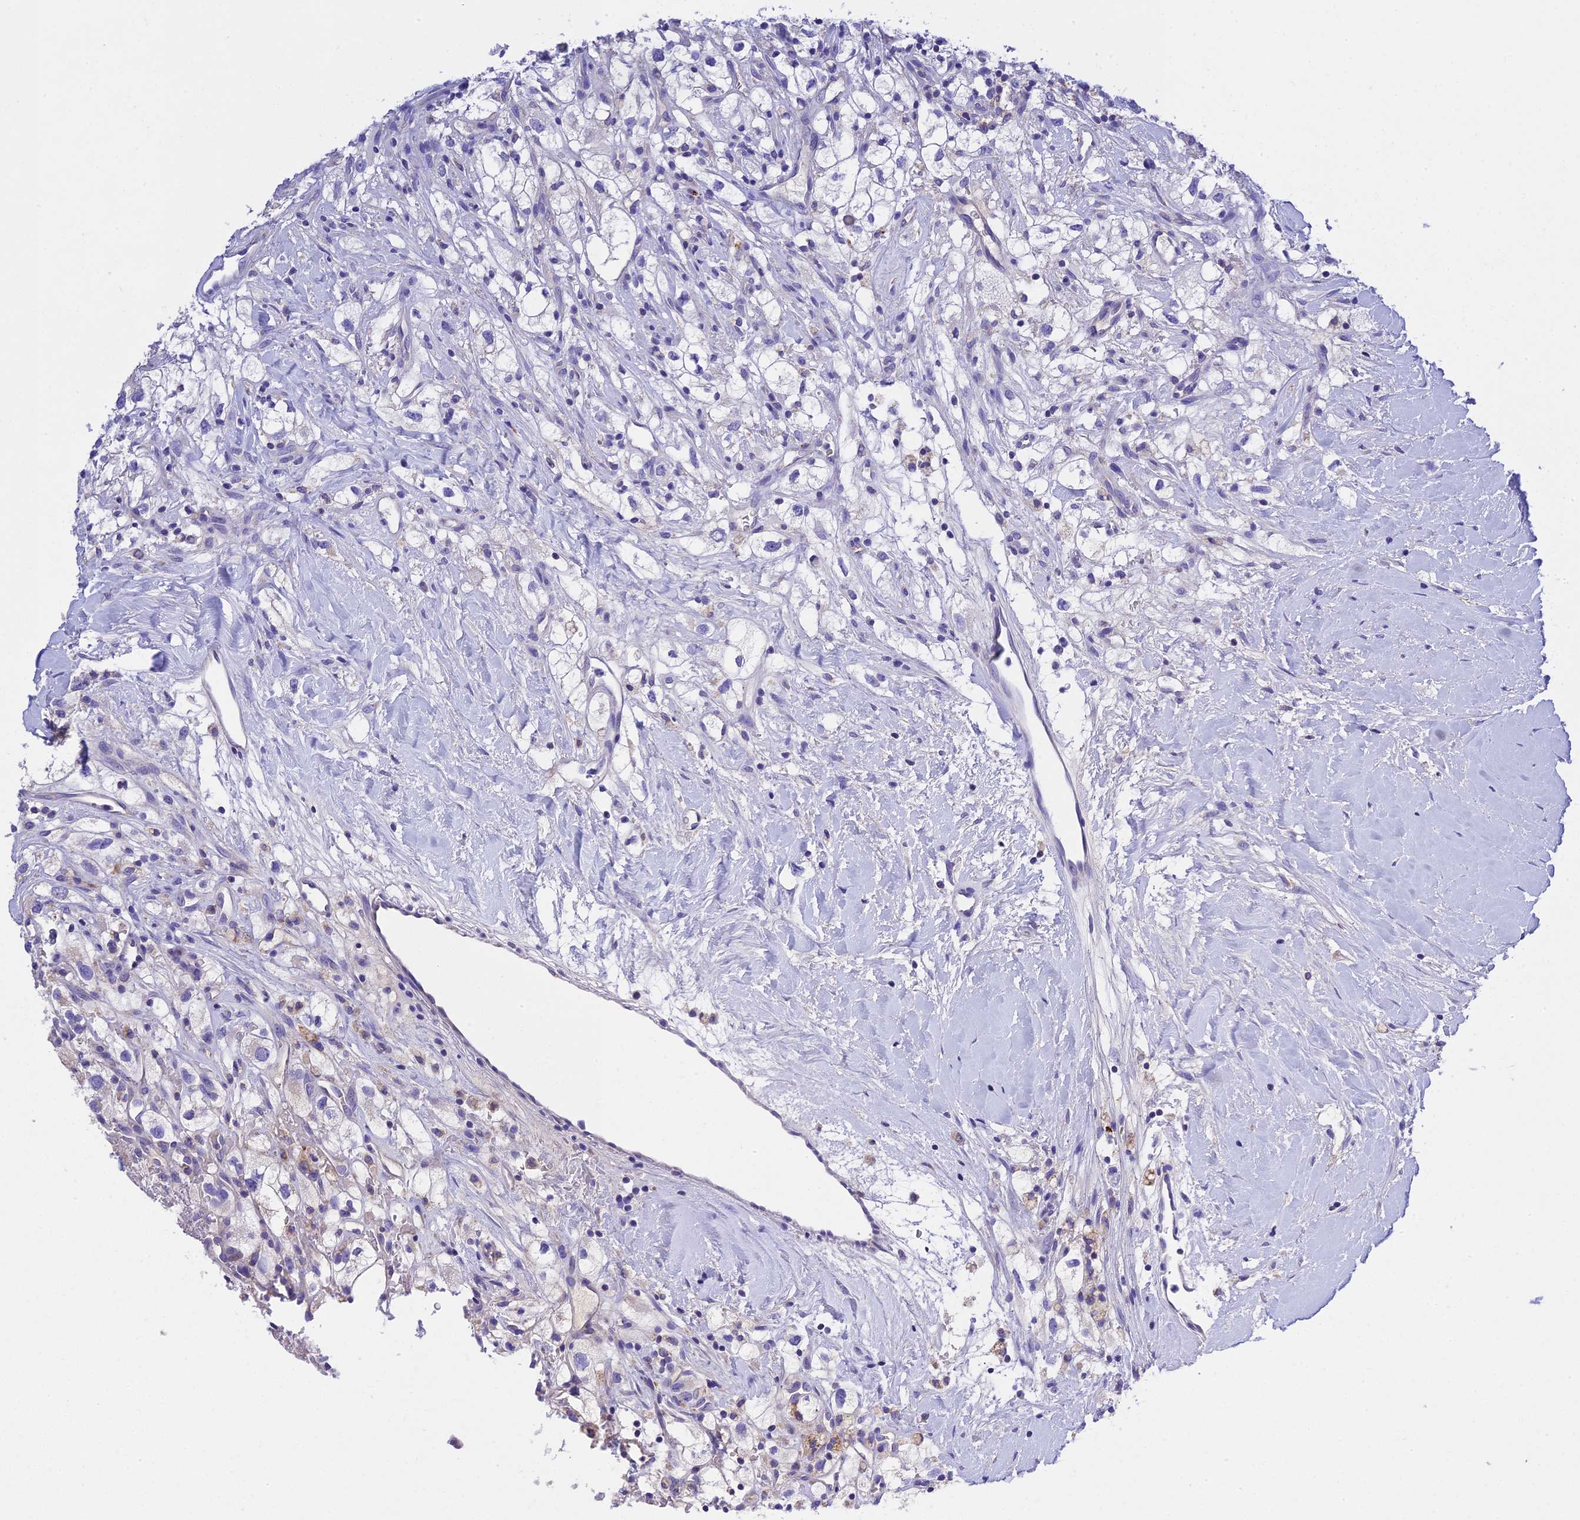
{"staining": {"intensity": "negative", "quantity": "none", "location": "none"}, "tissue": "renal cancer", "cell_type": "Tumor cells", "image_type": "cancer", "snomed": [{"axis": "morphology", "description": "Adenocarcinoma, NOS"}, {"axis": "topography", "description": "Kidney"}], "caption": "A high-resolution histopathology image shows IHC staining of renal cancer, which exhibits no significant expression in tumor cells.", "gene": "MS4A5", "patient": {"sex": "male", "age": 59}}